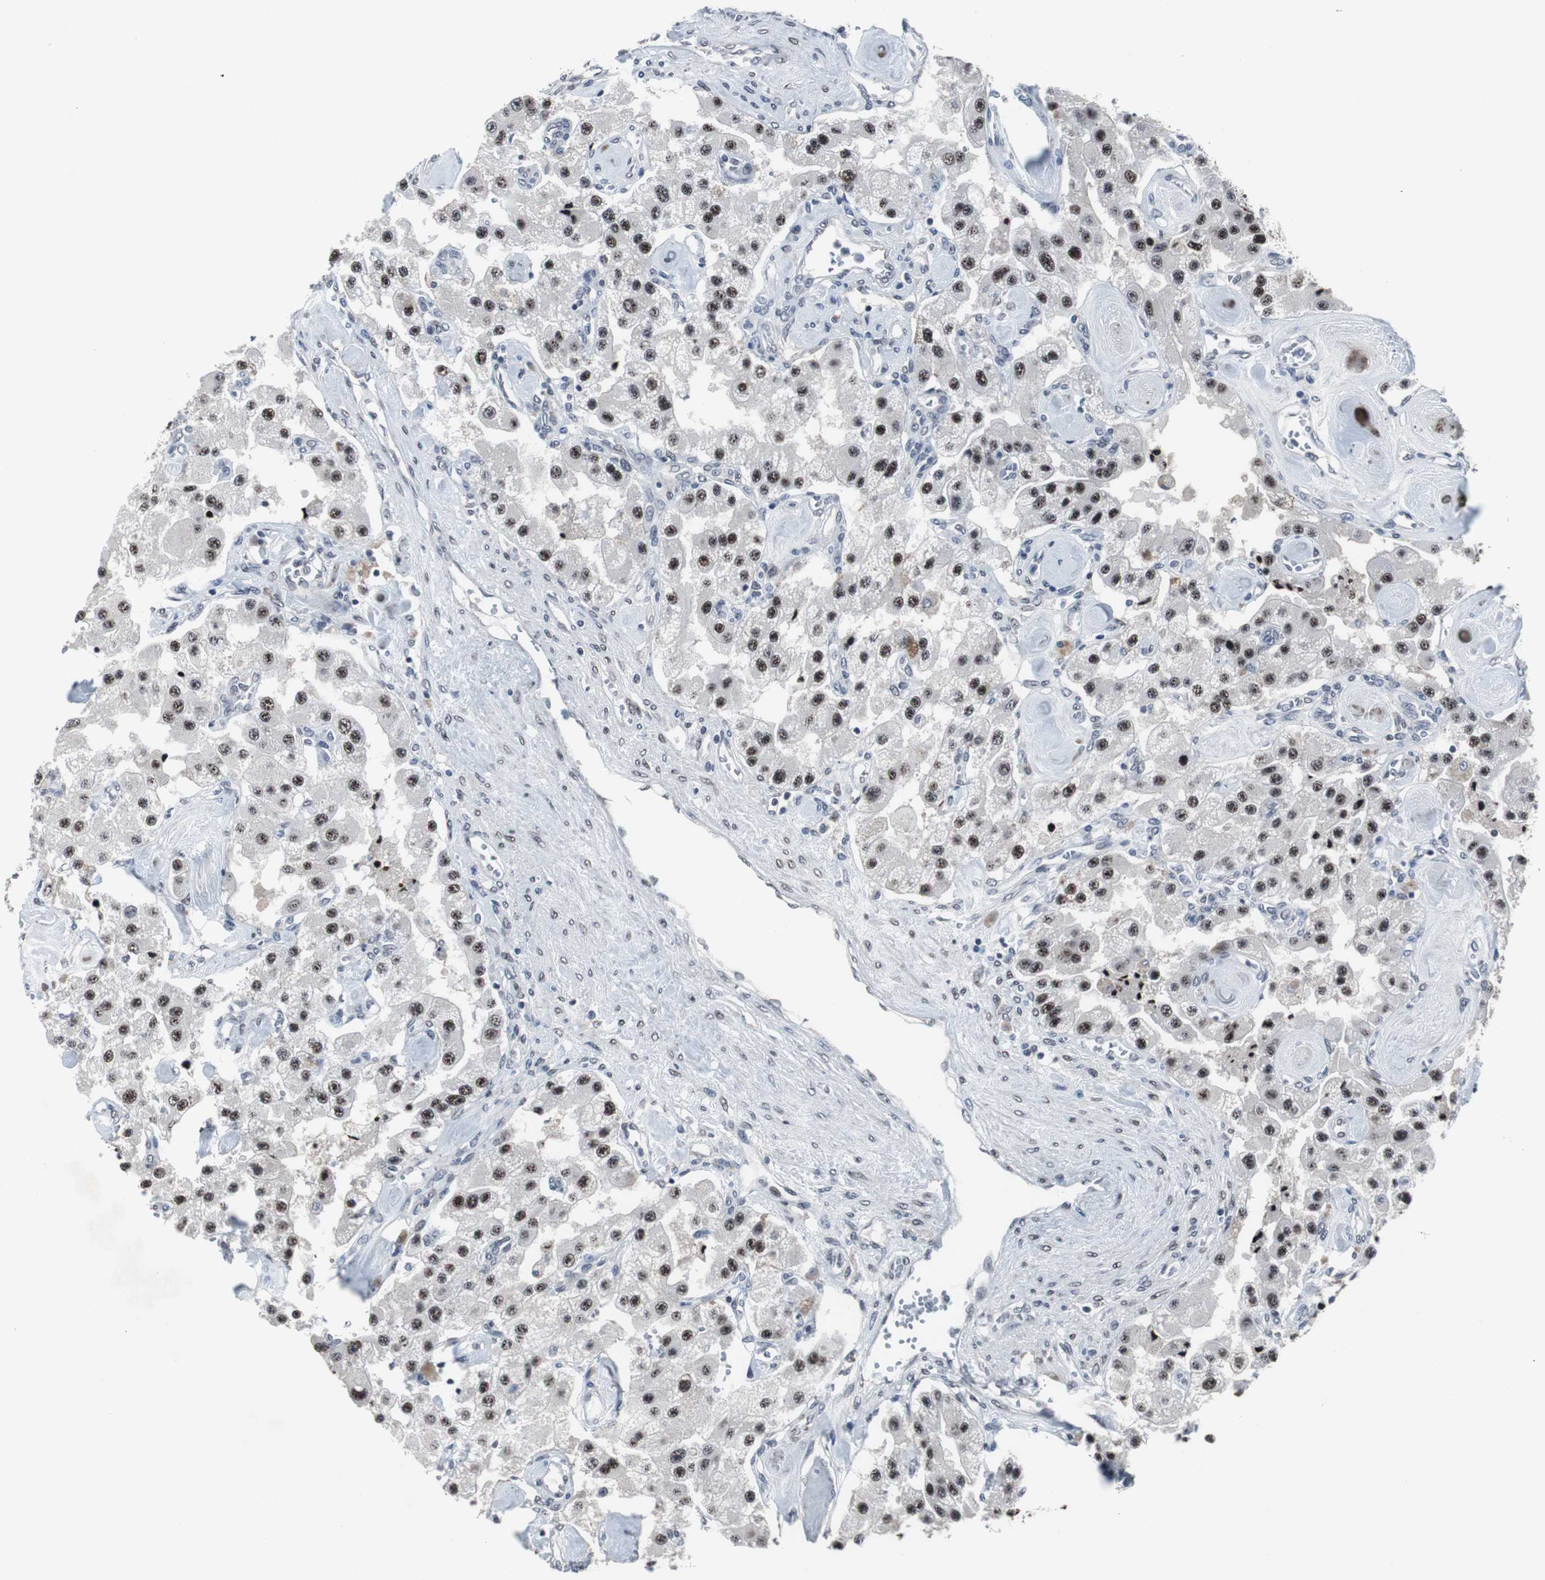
{"staining": {"intensity": "strong", "quantity": ">75%", "location": "nuclear"}, "tissue": "carcinoid", "cell_type": "Tumor cells", "image_type": "cancer", "snomed": [{"axis": "morphology", "description": "Carcinoid, malignant, NOS"}, {"axis": "topography", "description": "Pancreas"}], "caption": "Human malignant carcinoid stained with a brown dye reveals strong nuclear positive positivity in about >75% of tumor cells.", "gene": "FOXP4", "patient": {"sex": "male", "age": 41}}